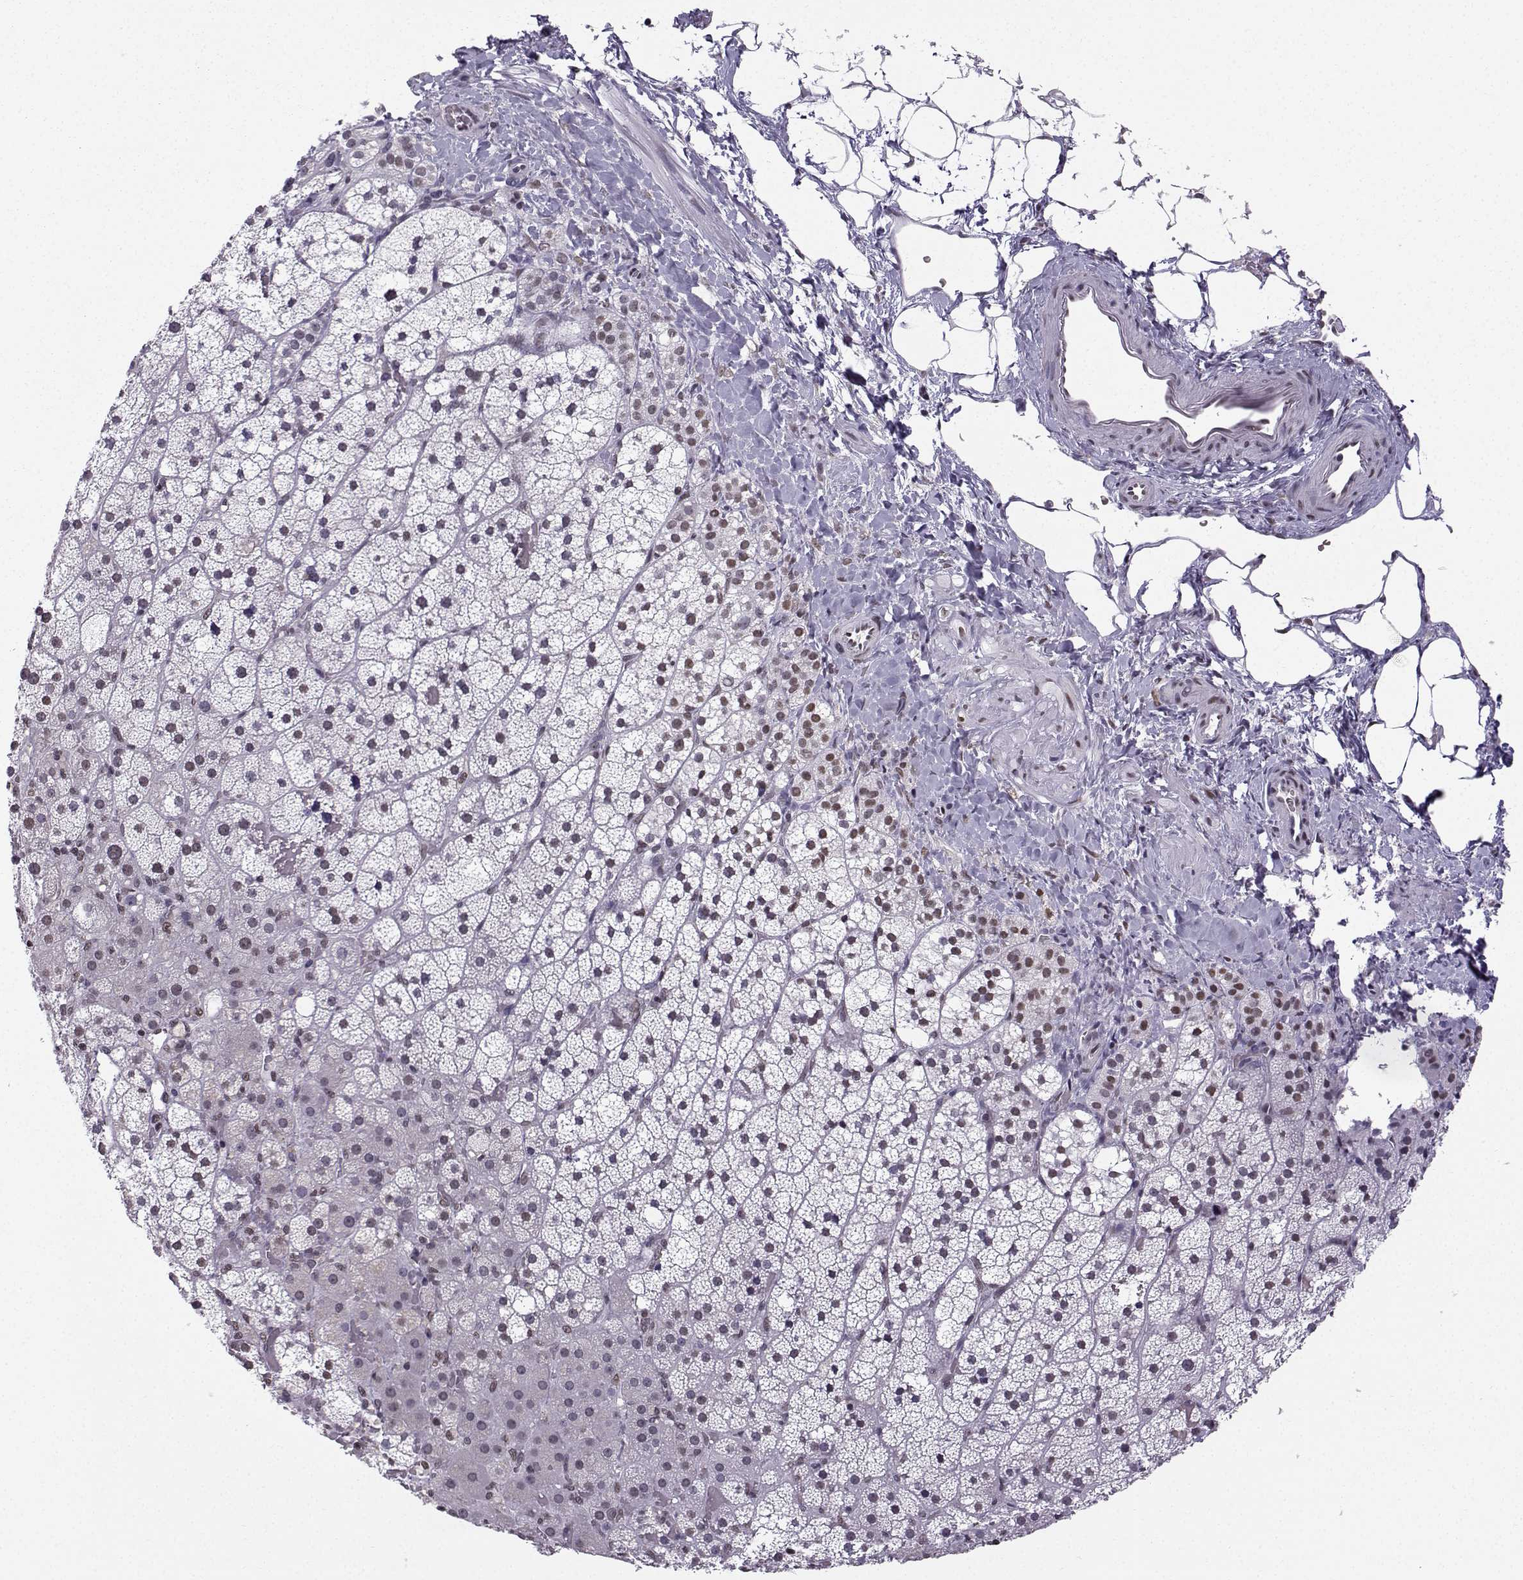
{"staining": {"intensity": "negative", "quantity": "none", "location": "none"}, "tissue": "adrenal gland", "cell_type": "Glandular cells", "image_type": "normal", "snomed": [{"axis": "morphology", "description": "Normal tissue, NOS"}, {"axis": "topography", "description": "Adrenal gland"}], "caption": "Protein analysis of normal adrenal gland displays no significant staining in glandular cells. (DAB IHC with hematoxylin counter stain).", "gene": "EZH1", "patient": {"sex": "male", "age": 53}}